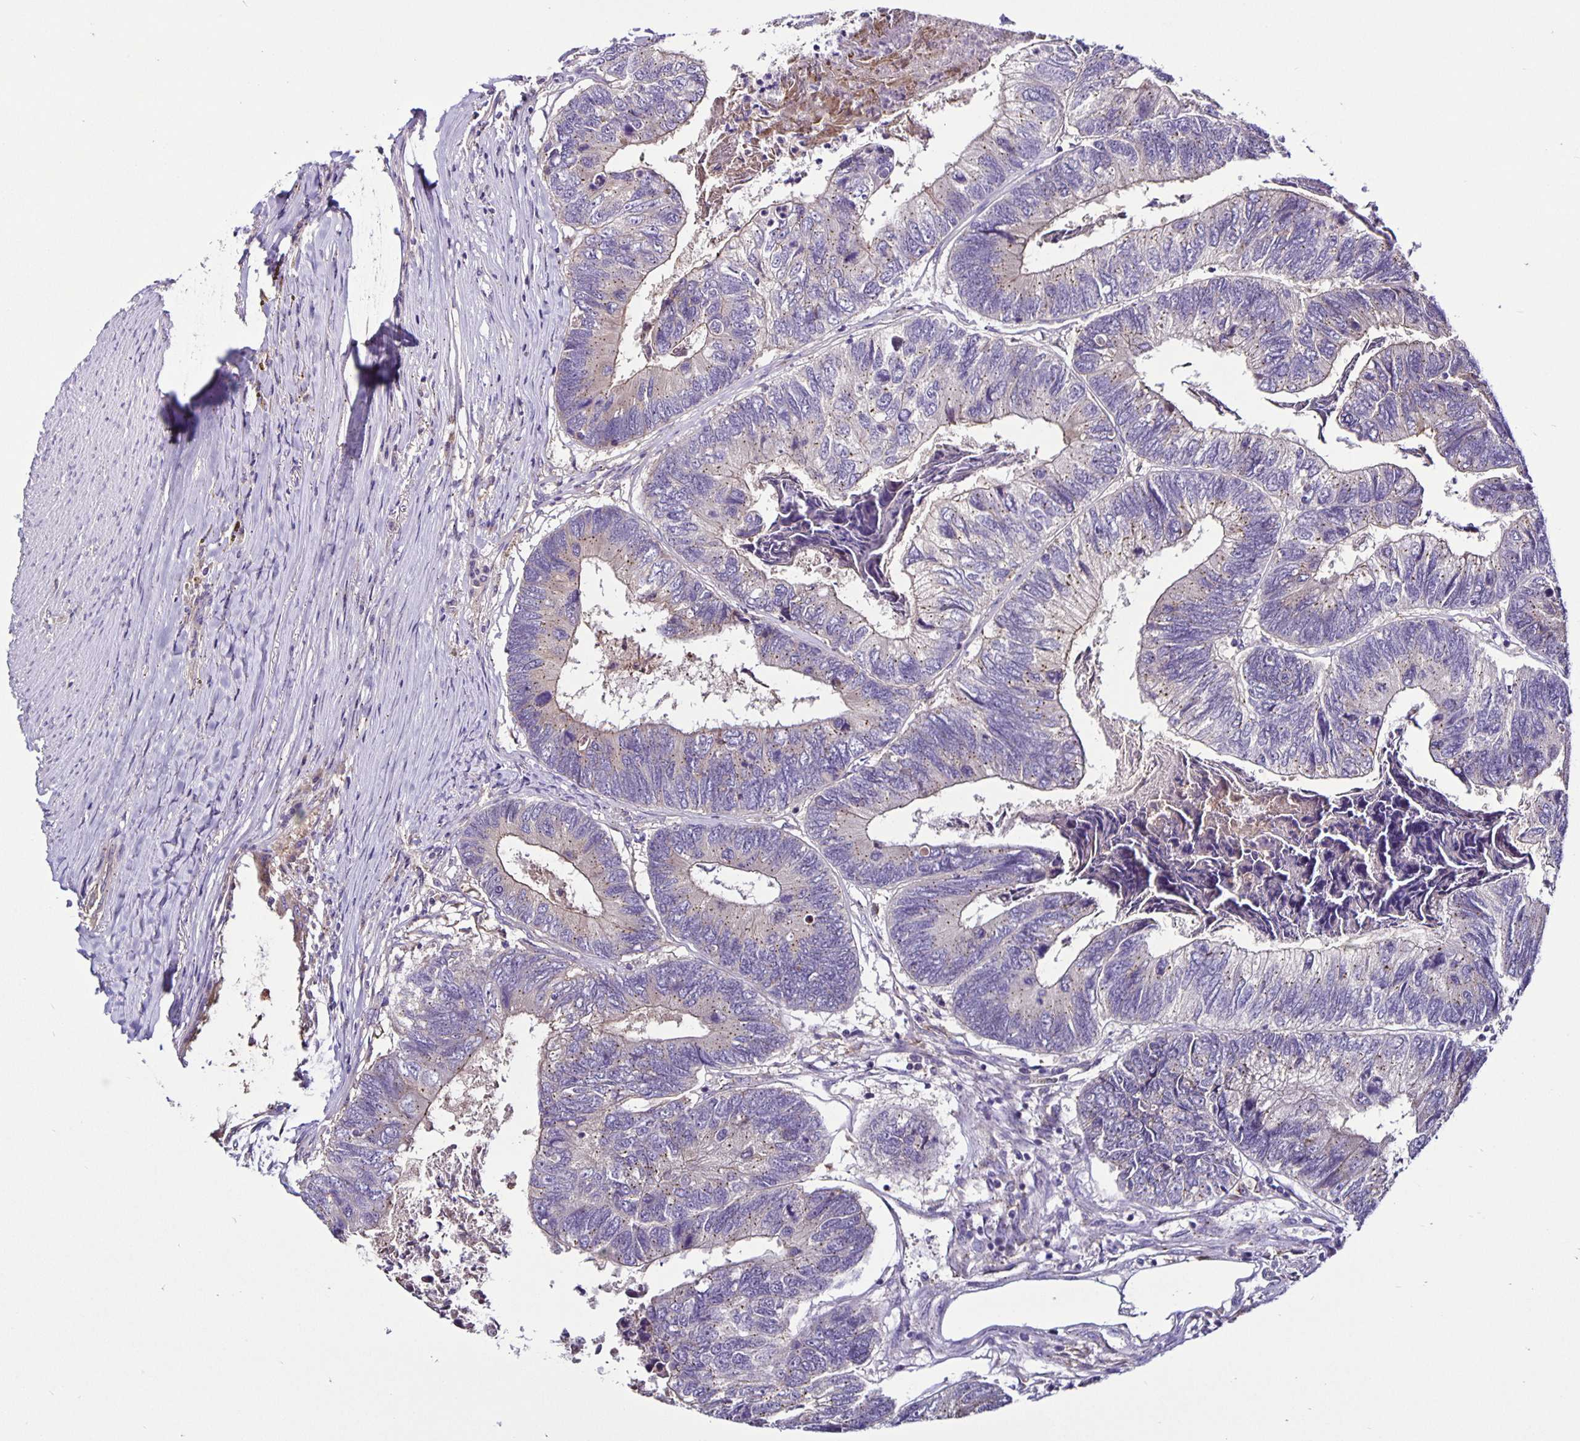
{"staining": {"intensity": "weak", "quantity": "25%-75%", "location": "cytoplasmic/membranous"}, "tissue": "colorectal cancer", "cell_type": "Tumor cells", "image_type": "cancer", "snomed": [{"axis": "morphology", "description": "Adenocarcinoma, NOS"}, {"axis": "topography", "description": "Colon"}], "caption": "A brown stain labels weak cytoplasmic/membranous positivity of a protein in adenocarcinoma (colorectal) tumor cells. Nuclei are stained in blue.", "gene": "SNX5", "patient": {"sex": "female", "age": 67}}